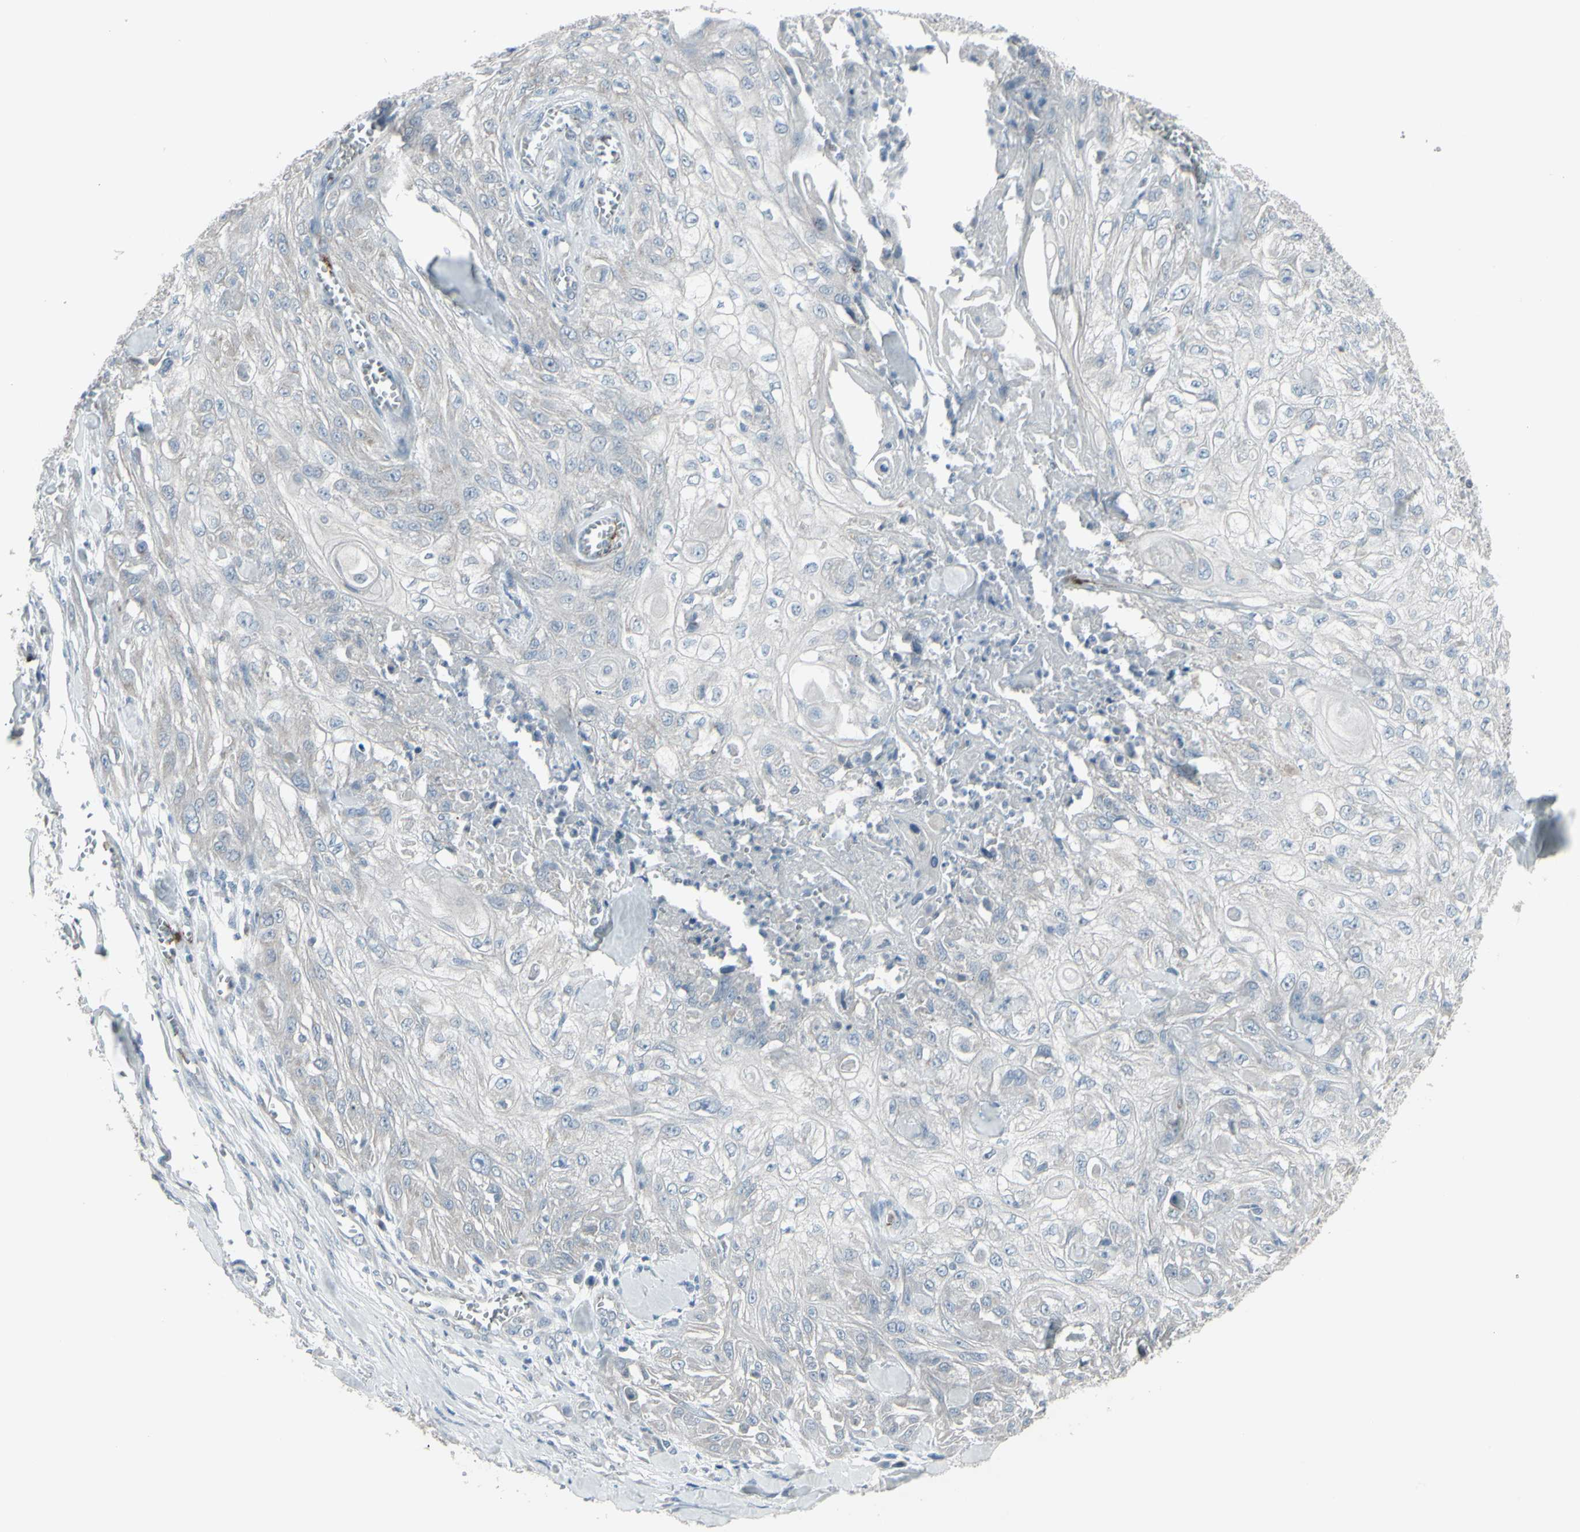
{"staining": {"intensity": "negative", "quantity": "none", "location": "none"}, "tissue": "skin cancer", "cell_type": "Tumor cells", "image_type": "cancer", "snomed": [{"axis": "morphology", "description": "Squamous cell carcinoma, NOS"}, {"axis": "morphology", "description": "Squamous cell carcinoma, metastatic, NOS"}, {"axis": "topography", "description": "Skin"}, {"axis": "topography", "description": "Lymph node"}], "caption": "A micrograph of human skin cancer (squamous cell carcinoma) is negative for staining in tumor cells.", "gene": "CD79B", "patient": {"sex": "male", "age": 75}}